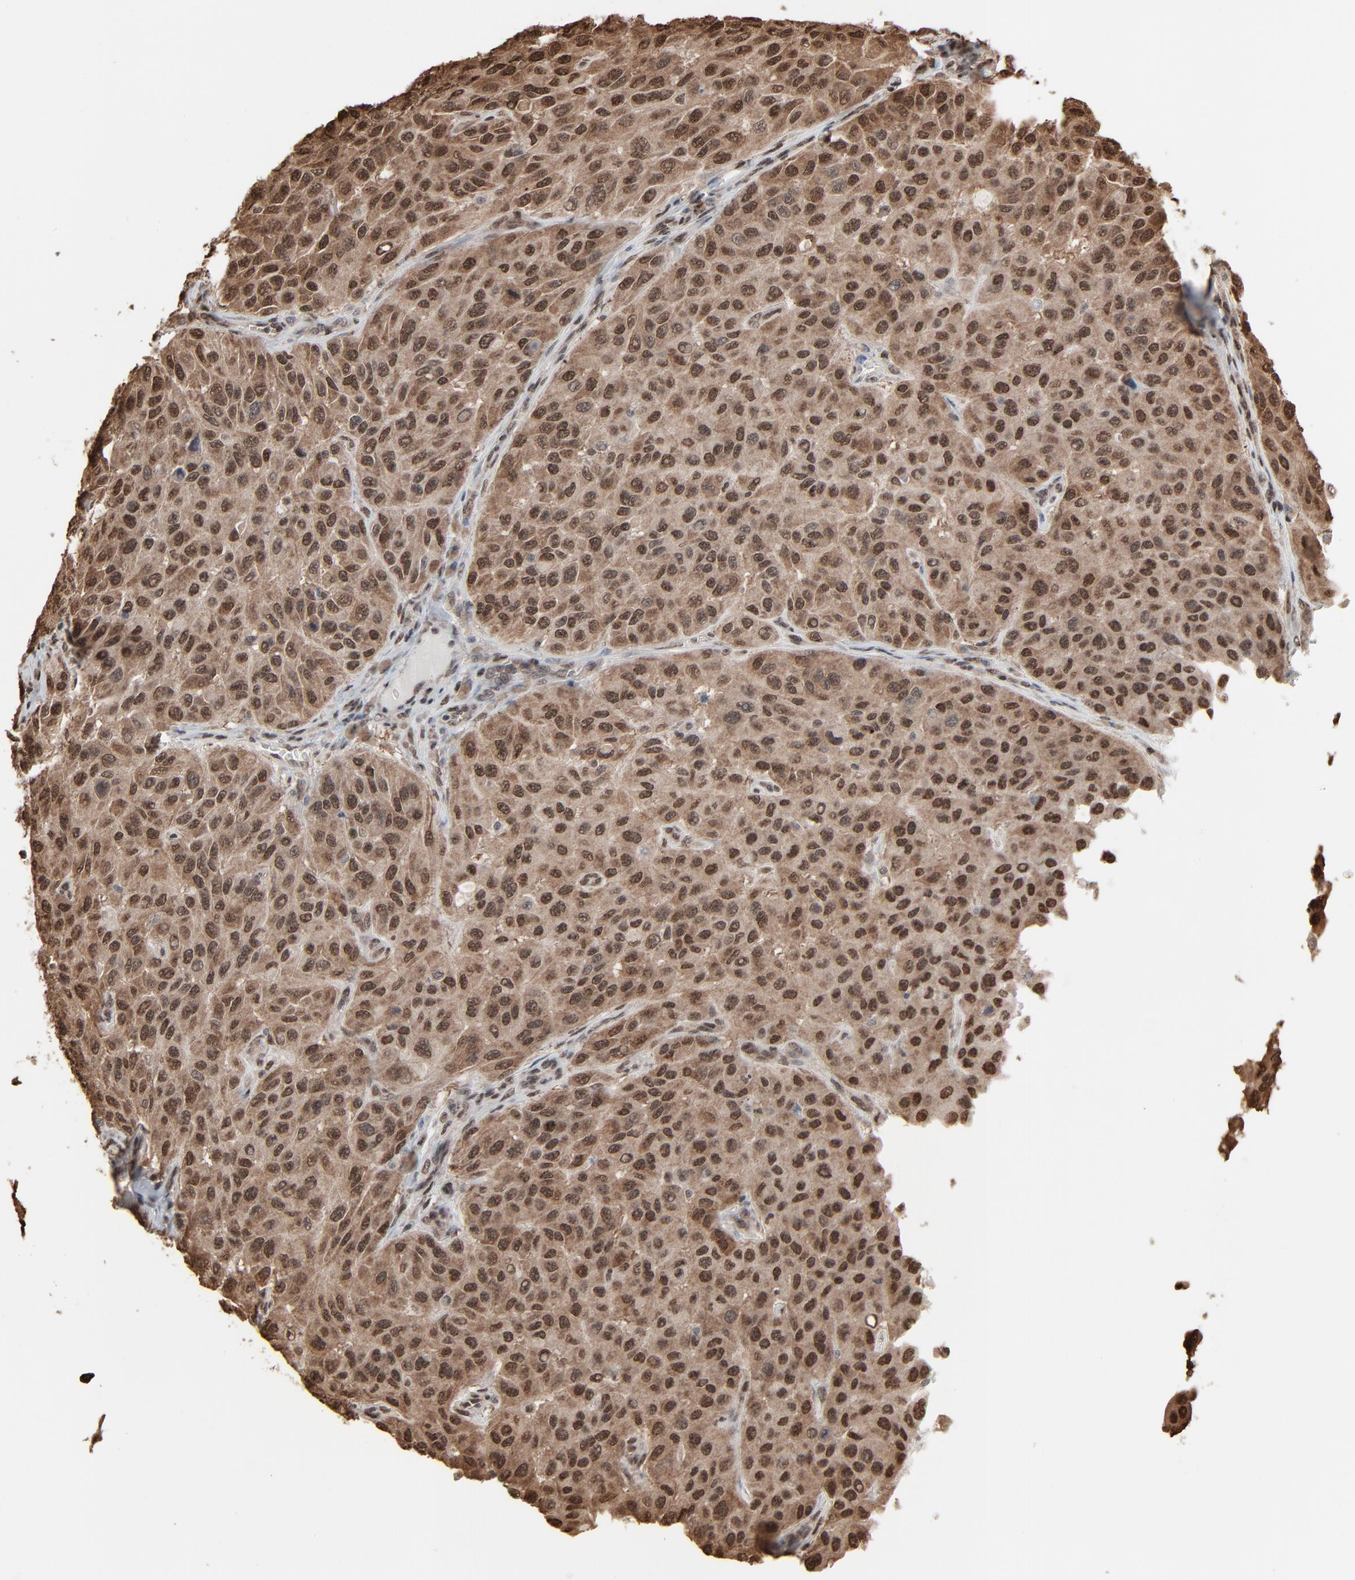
{"staining": {"intensity": "strong", "quantity": ">75%", "location": "cytoplasmic/membranous,nuclear"}, "tissue": "melanoma", "cell_type": "Tumor cells", "image_type": "cancer", "snomed": [{"axis": "morphology", "description": "Malignant melanoma, NOS"}, {"axis": "topography", "description": "Skin"}], "caption": "A histopathology image showing strong cytoplasmic/membranous and nuclear expression in approximately >75% of tumor cells in malignant melanoma, as visualized by brown immunohistochemical staining.", "gene": "MEIS2", "patient": {"sex": "male", "age": 30}}